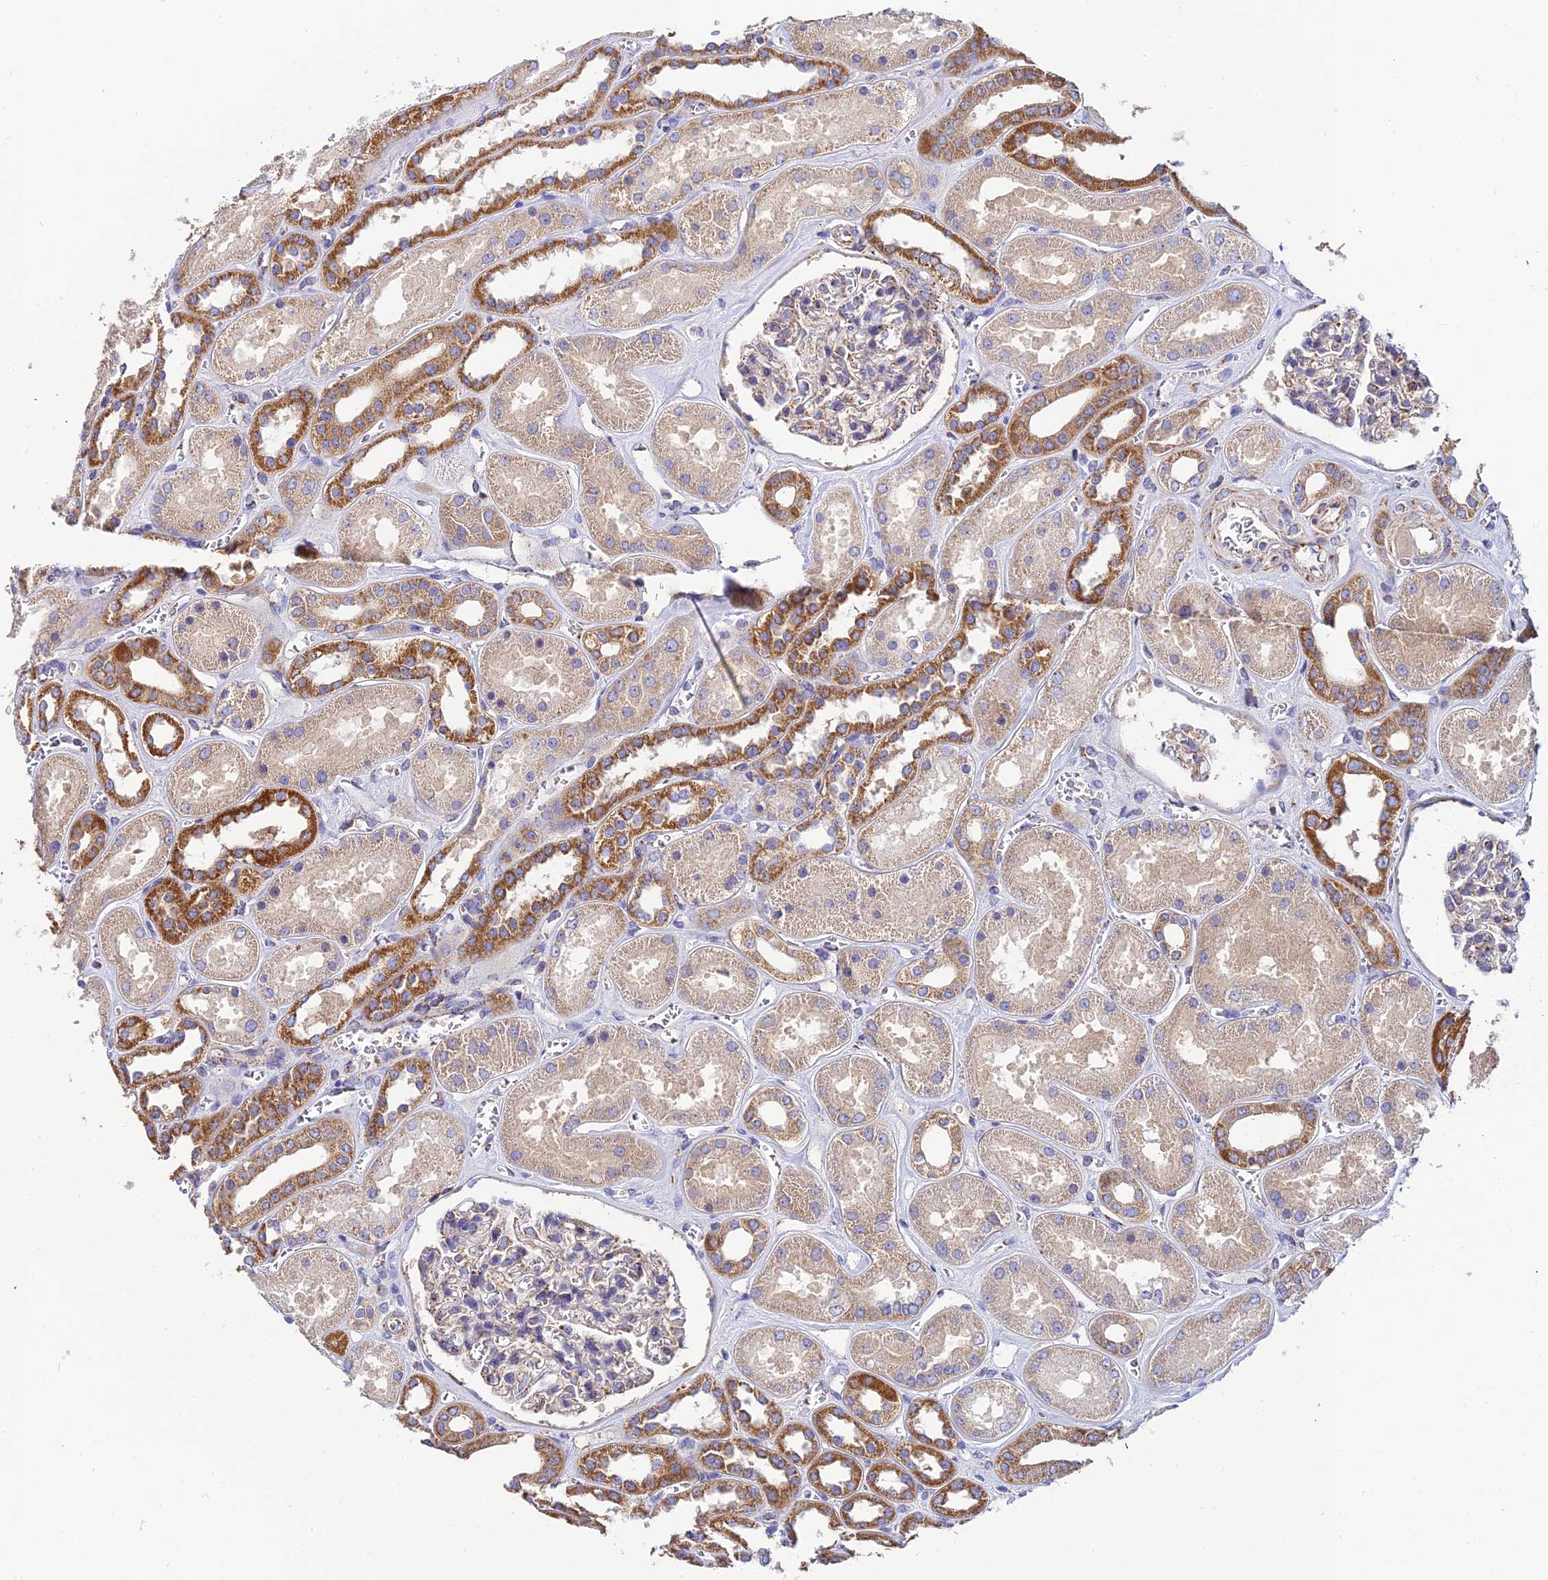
{"staining": {"intensity": "weak", "quantity": ">75%", "location": "cytoplasmic/membranous"}, "tissue": "kidney", "cell_type": "Cells in glomeruli", "image_type": "normal", "snomed": [{"axis": "morphology", "description": "Normal tissue, NOS"}, {"axis": "morphology", "description": "Adenocarcinoma, NOS"}, {"axis": "topography", "description": "Kidney"}], "caption": "Benign kidney was stained to show a protein in brown. There is low levels of weak cytoplasmic/membranous staining in approximately >75% of cells in glomeruli. (DAB = brown stain, brightfield microscopy at high magnification).", "gene": "NIPSNAP3A", "patient": {"sex": "female", "age": 68}}